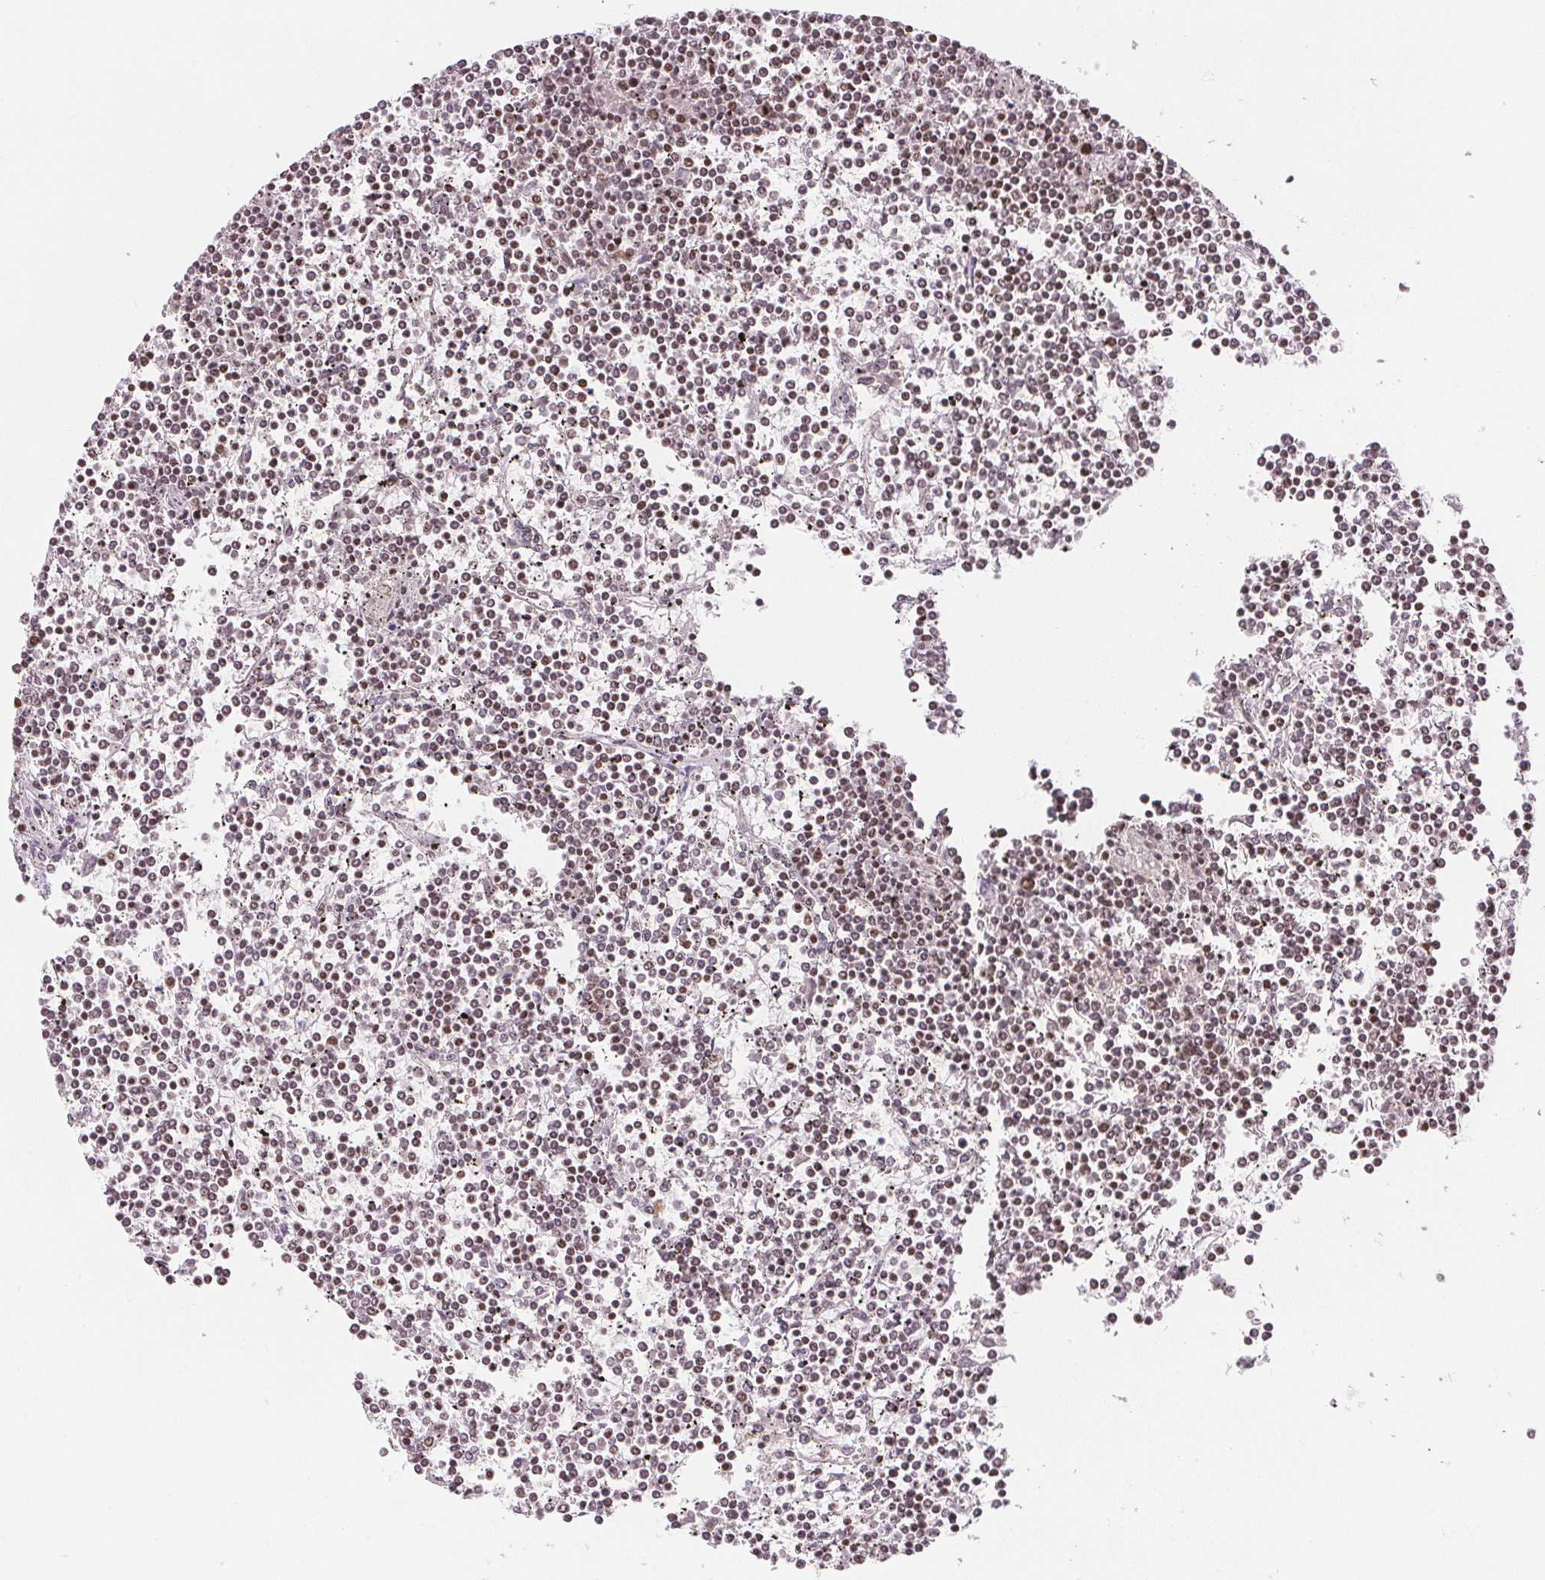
{"staining": {"intensity": "weak", "quantity": "<25%", "location": "nuclear"}, "tissue": "lymphoma", "cell_type": "Tumor cells", "image_type": "cancer", "snomed": [{"axis": "morphology", "description": "Malignant lymphoma, non-Hodgkin's type, Low grade"}, {"axis": "topography", "description": "Spleen"}], "caption": "Malignant lymphoma, non-Hodgkin's type (low-grade) was stained to show a protein in brown. There is no significant expression in tumor cells.", "gene": "DEK", "patient": {"sex": "female", "age": 19}}